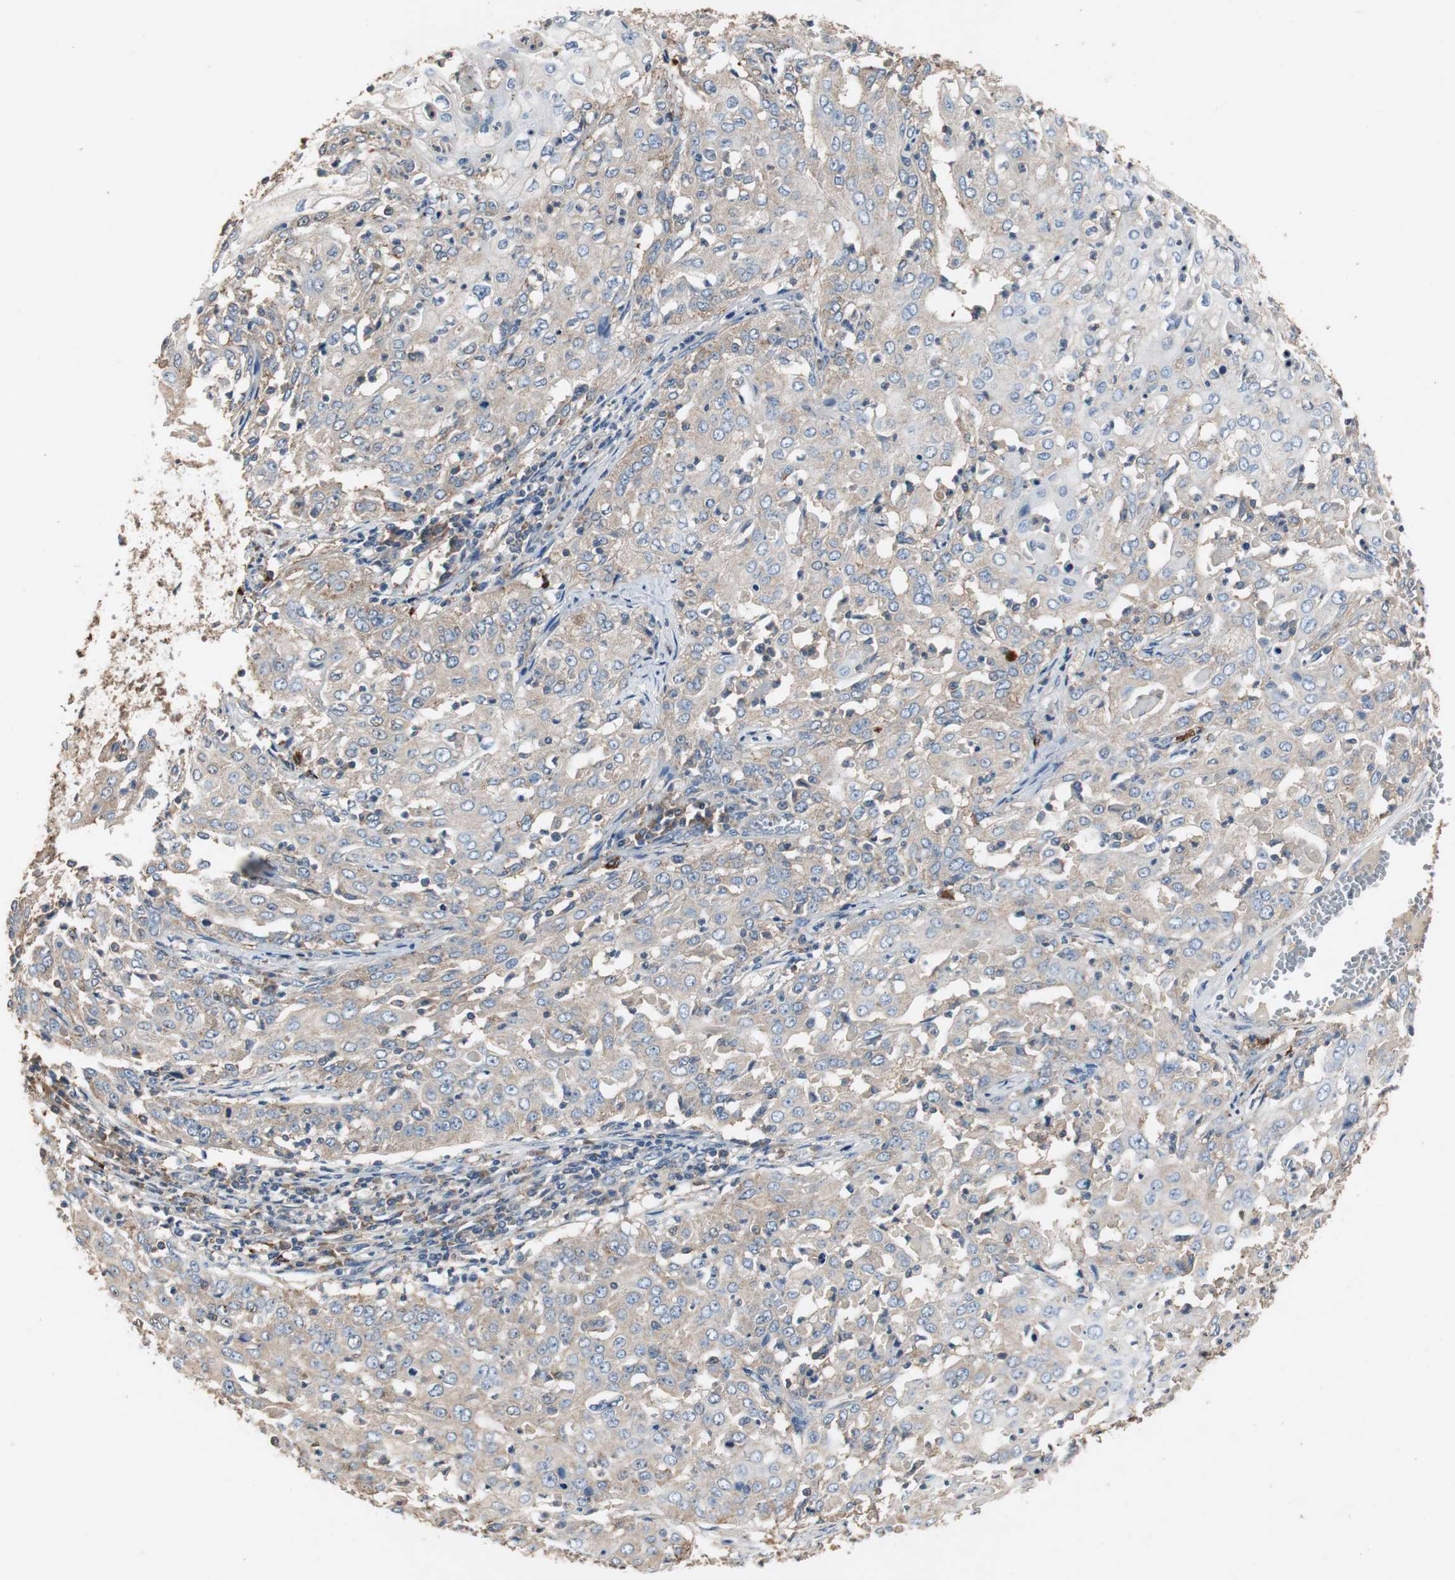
{"staining": {"intensity": "weak", "quantity": "25%-75%", "location": "cytoplasmic/membranous"}, "tissue": "cervical cancer", "cell_type": "Tumor cells", "image_type": "cancer", "snomed": [{"axis": "morphology", "description": "Squamous cell carcinoma, NOS"}, {"axis": "topography", "description": "Cervix"}], "caption": "Human cervical cancer stained for a protein (brown) exhibits weak cytoplasmic/membranous positive positivity in about 25%-75% of tumor cells.", "gene": "TNFRSF14", "patient": {"sex": "female", "age": 39}}